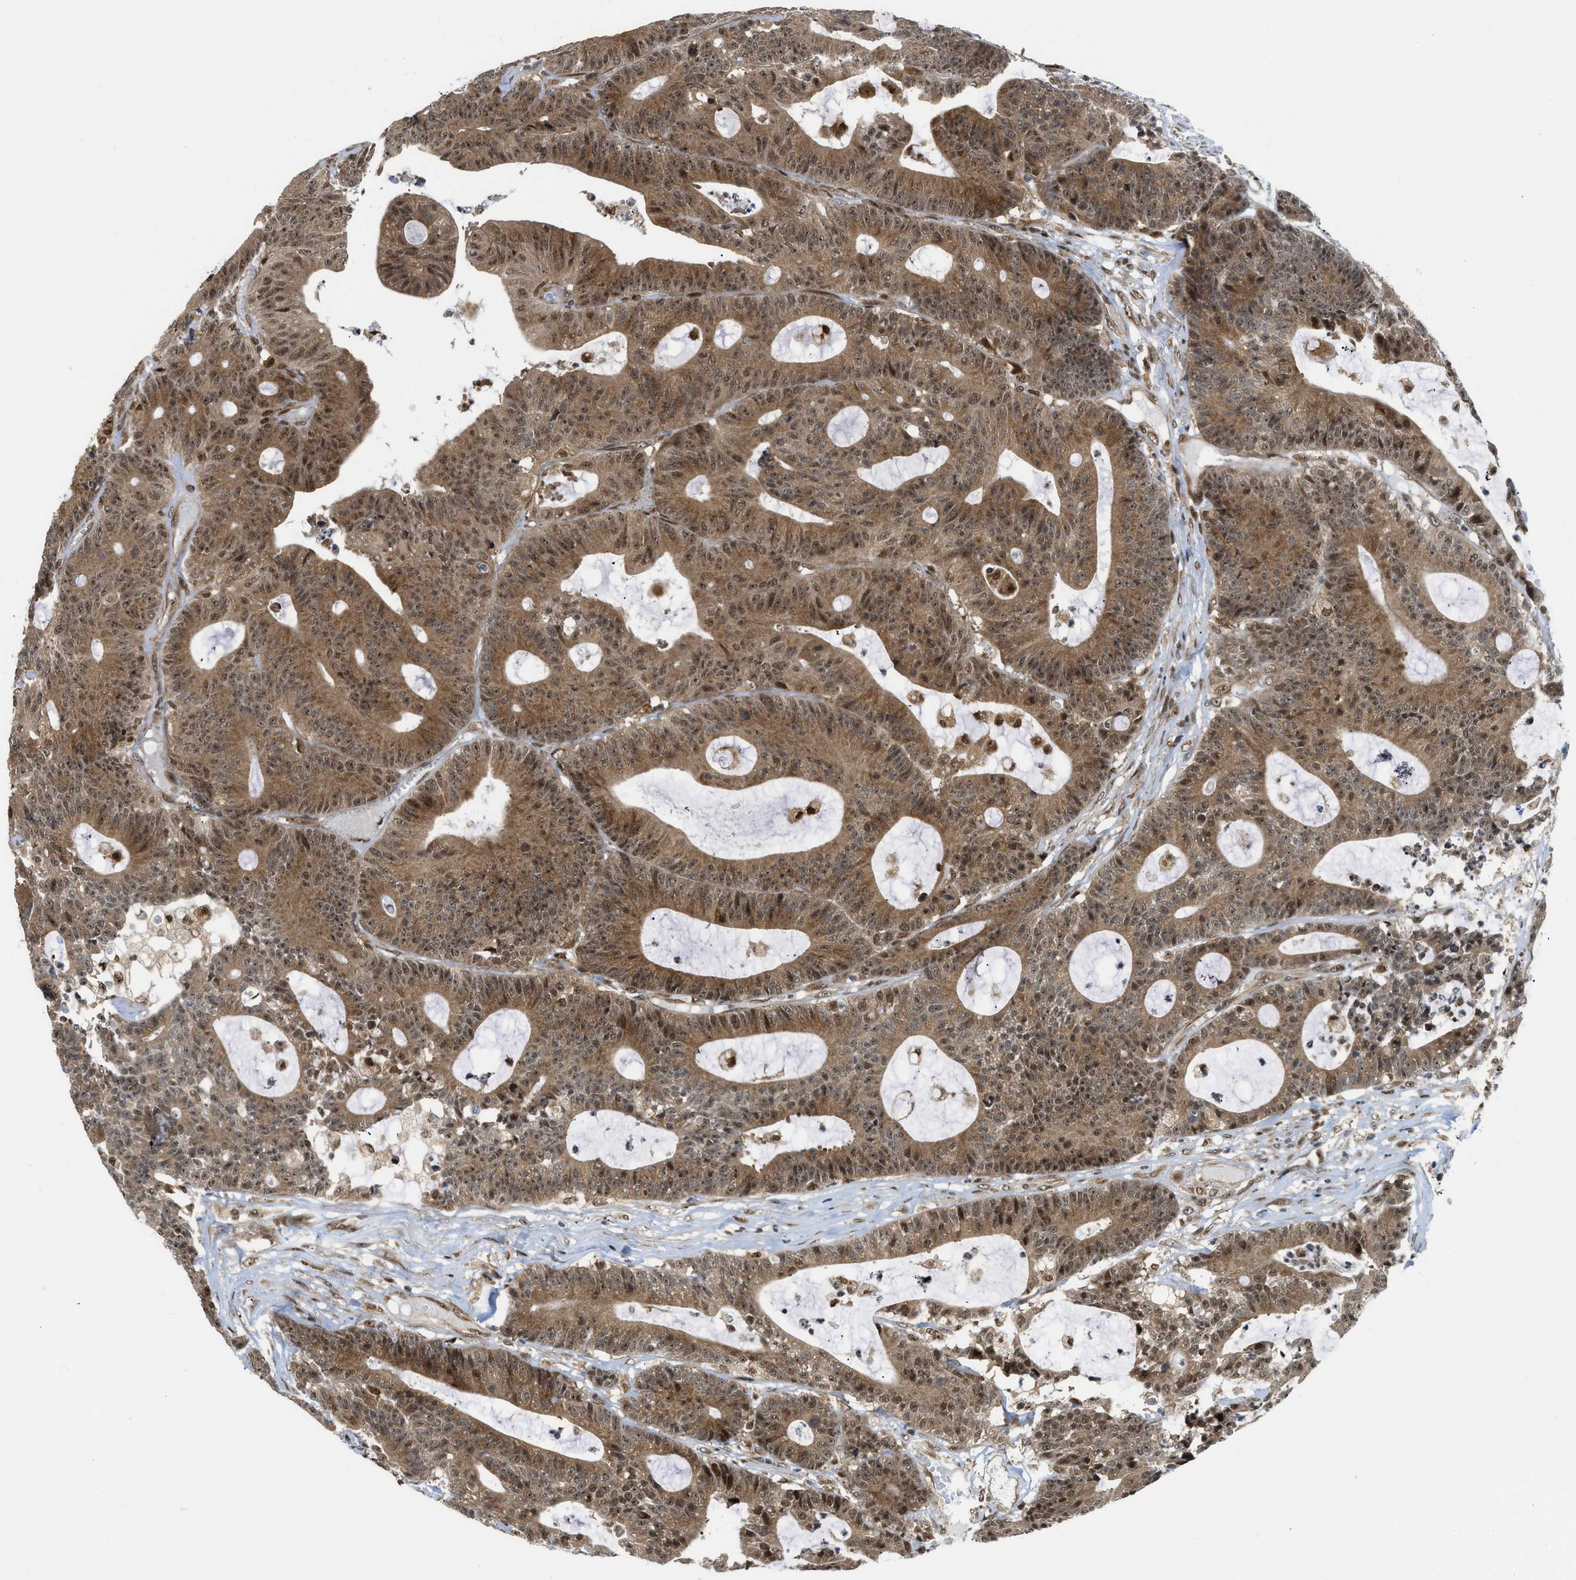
{"staining": {"intensity": "moderate", "quantity": ">75%", "location": "cytoplasmic/membranous,nuclear"}, "tissue": "colorectal cancer", "cell_type": "Tumor cells", "image_type": "cancer", "snomed": [{"axis": "morphology", "description": "Adenocarcinoma, NOS"}, {"axis": "topography", "description": "Colon"}], "caption": "Tumor cells exhibit medium levels of moderate cytoplasmic/membranous and nuclear staining in approximately >75% of cells in human colorectal cancer (adenocarcinoma).", "gene": "TACC1", "patient": {"sex": "female", "age": 84}}